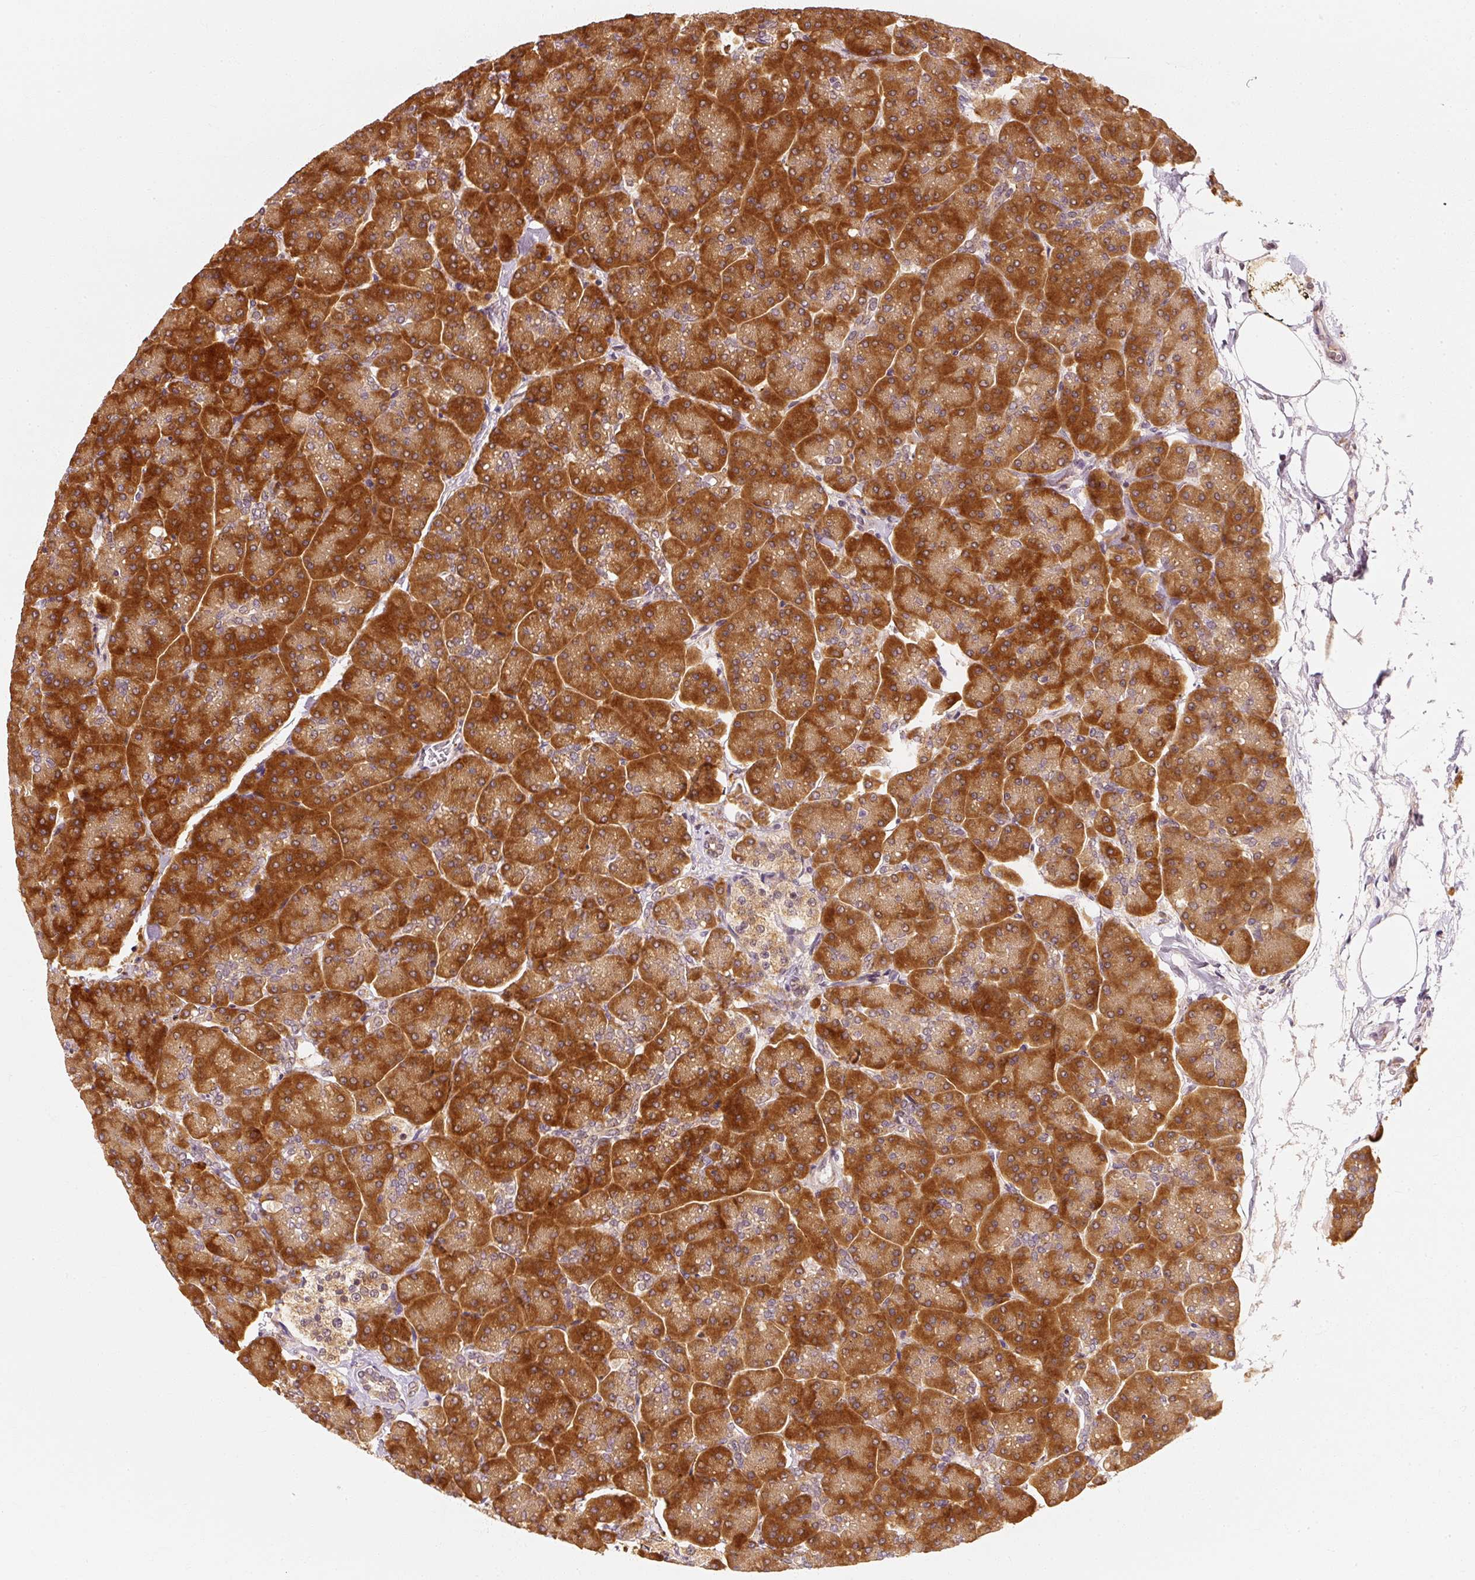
{"staining": {"intensity": "strong", "quantity": ">75%", "location": "cytoplasmic/membranous"}, "tissue": "pancreas", "cell_type": "Exocrine glandular cells", "image_type": "normal", "snomed": [{"axis": "morphology", "description": "Normal tissue, NOS"}, {"axis": "topography", "description": "Pancreas"}, {"axis": "topography", "description": "Peripheral nerve tissue"}], "caption": "Immunohistochemical staining of benign pancreas displays >75% levels of strong cytoplasmic/membranous protein staining in about >75% of exocrine glandular cells. The staining was performed using DAB to visualize the protein expression in brown, while the nuclei were stained in blue with hematoxylin (Magnification: 20x).", "gene": "EEF1A1", "patient": {"sex": "male", "age": 54}}